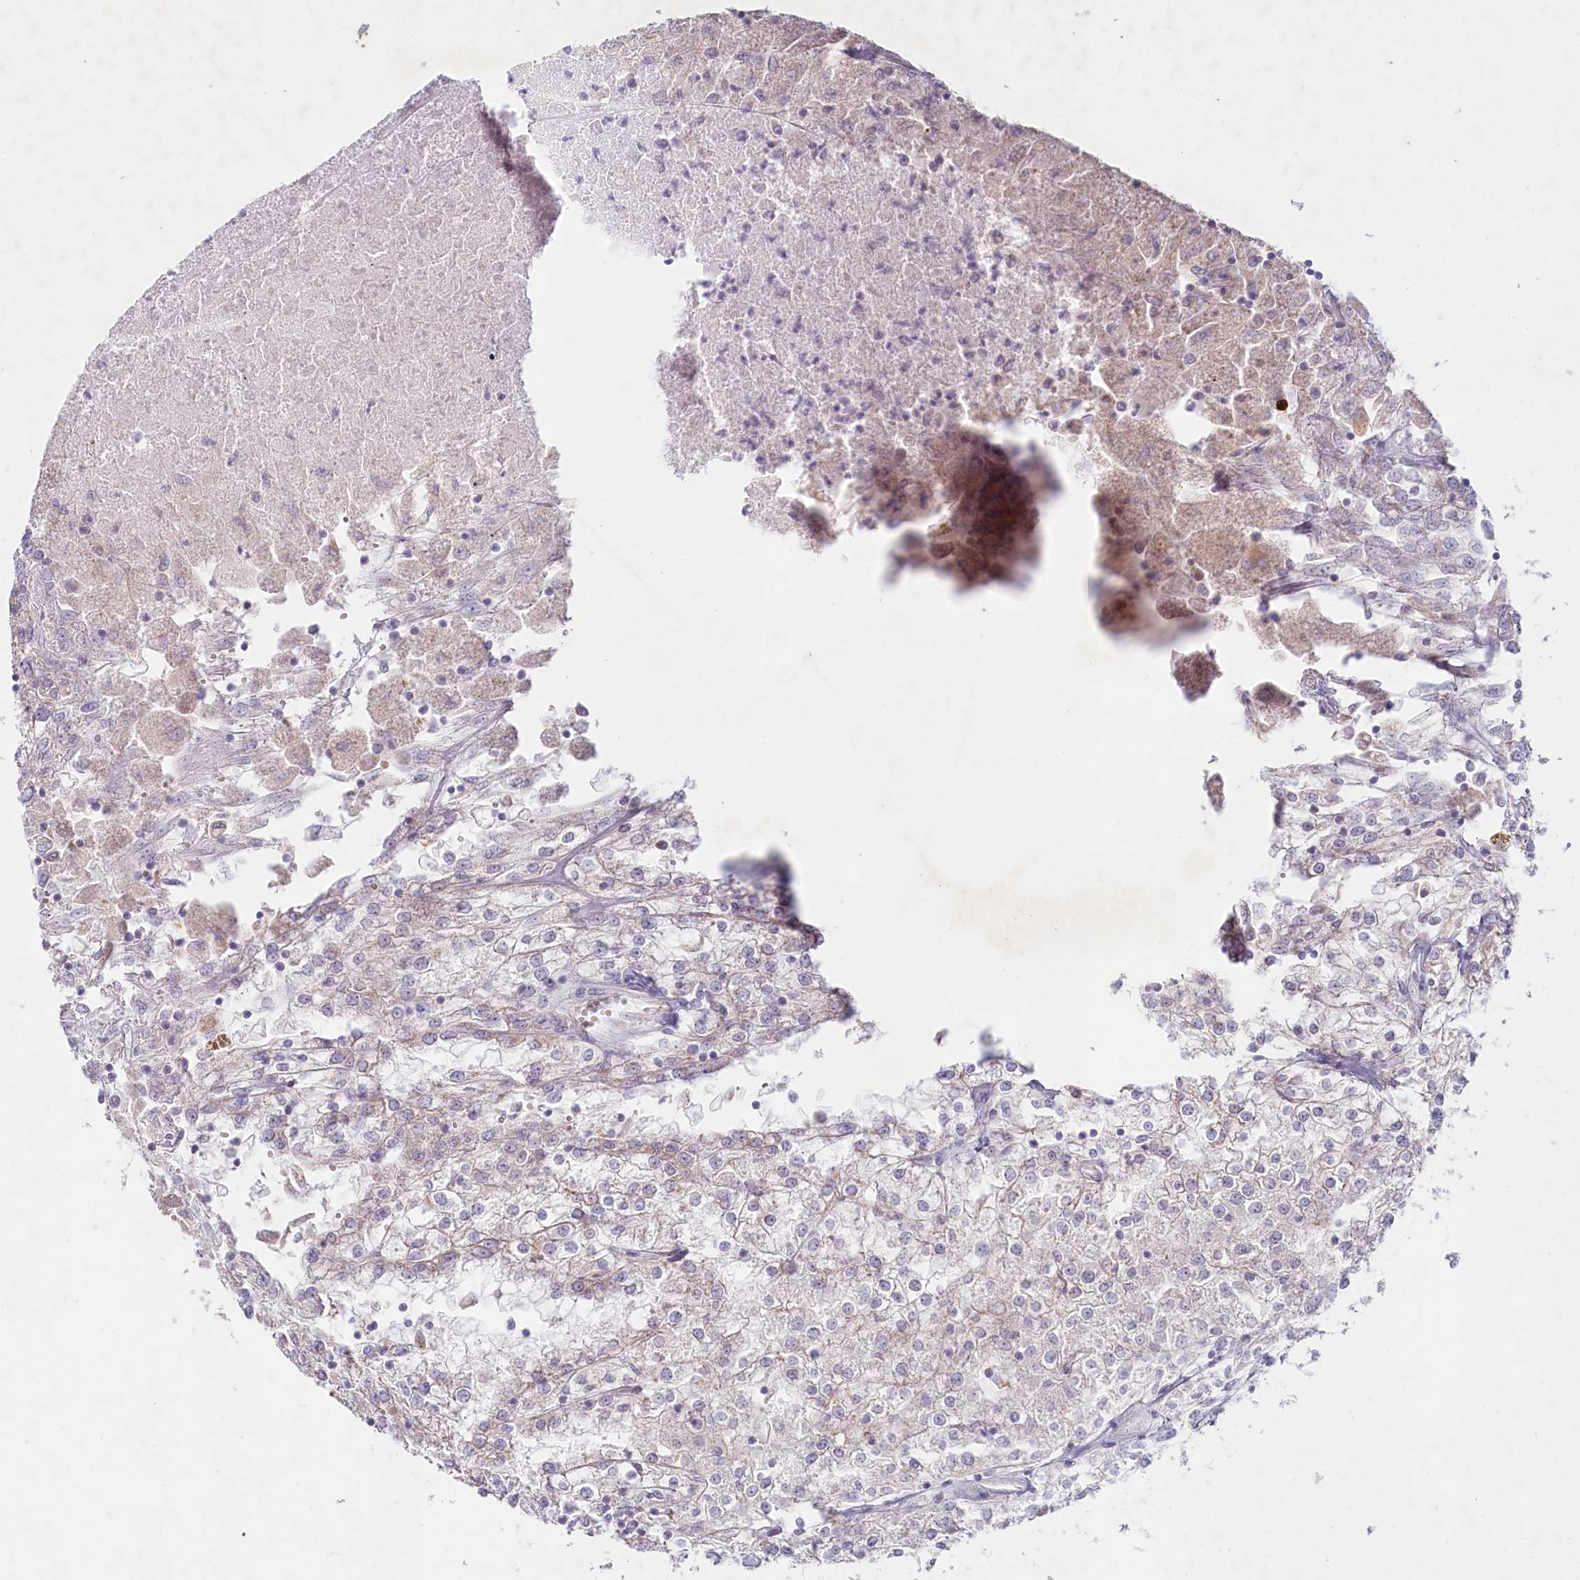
{"staining": {"intensity": "negative", "quantity": "none", "location": "none"}, "tissue": "renal cancer", "cell_type": "Tumor cells", "image_type": "cancer", "snomed": [{"axis": "morphology", "description": "Adenocarcinoma, NOS"}, {"axis": "topography", "description": "Kidney"}], "caption": "Immunohistochemistry of human adenocarcinoma (renal) demonstrates no staining in tumor cells.", "gene": "PSAPL1", "patient": {"sex": "female", "age": 52}}